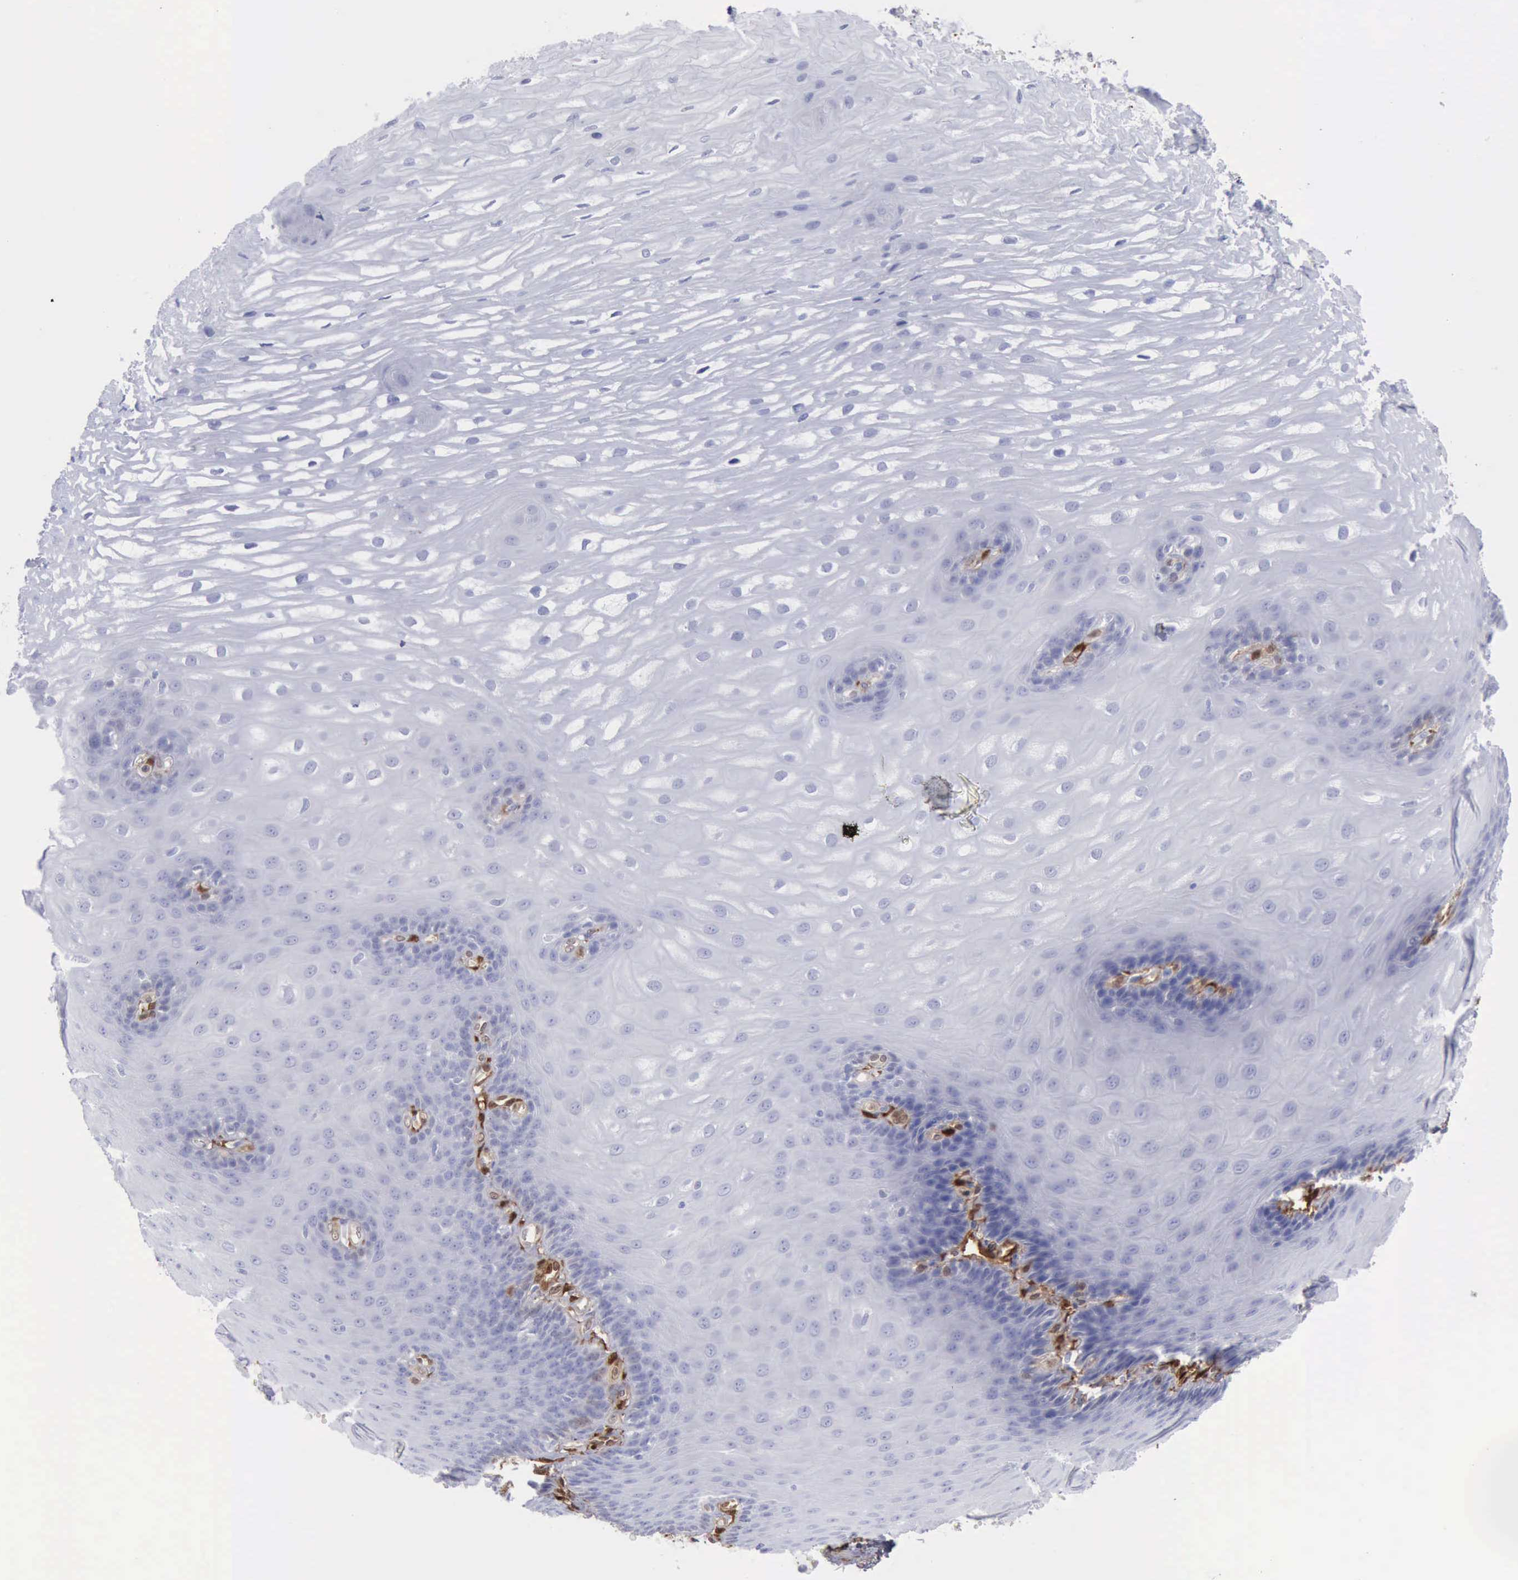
{"staining": {"intensity": "negative", "quantity": "none", "location": "none"}, "tissue": "esophagus", "cell_type": "Squamous epithelial cells", "image_type": "normal", "snomed": [{"axis": "morphology", "description": "Normal tissue, NOS"}, {"axis": "morphology", "description": "Adenocarcinoma, NOS"}, {"axis": "topography", "description": "Esophagus"}, {"axis": "topography", "description": "Stomach"}], "caption": "IHC image of benign esophagus: esophagus stained with DAB (3,3'-diaminobenzidine) exhibits no significant protein expression in squamous epithelial cells.", "gene": "FHL1", "patient": {"sex": "male", "age": 62}}